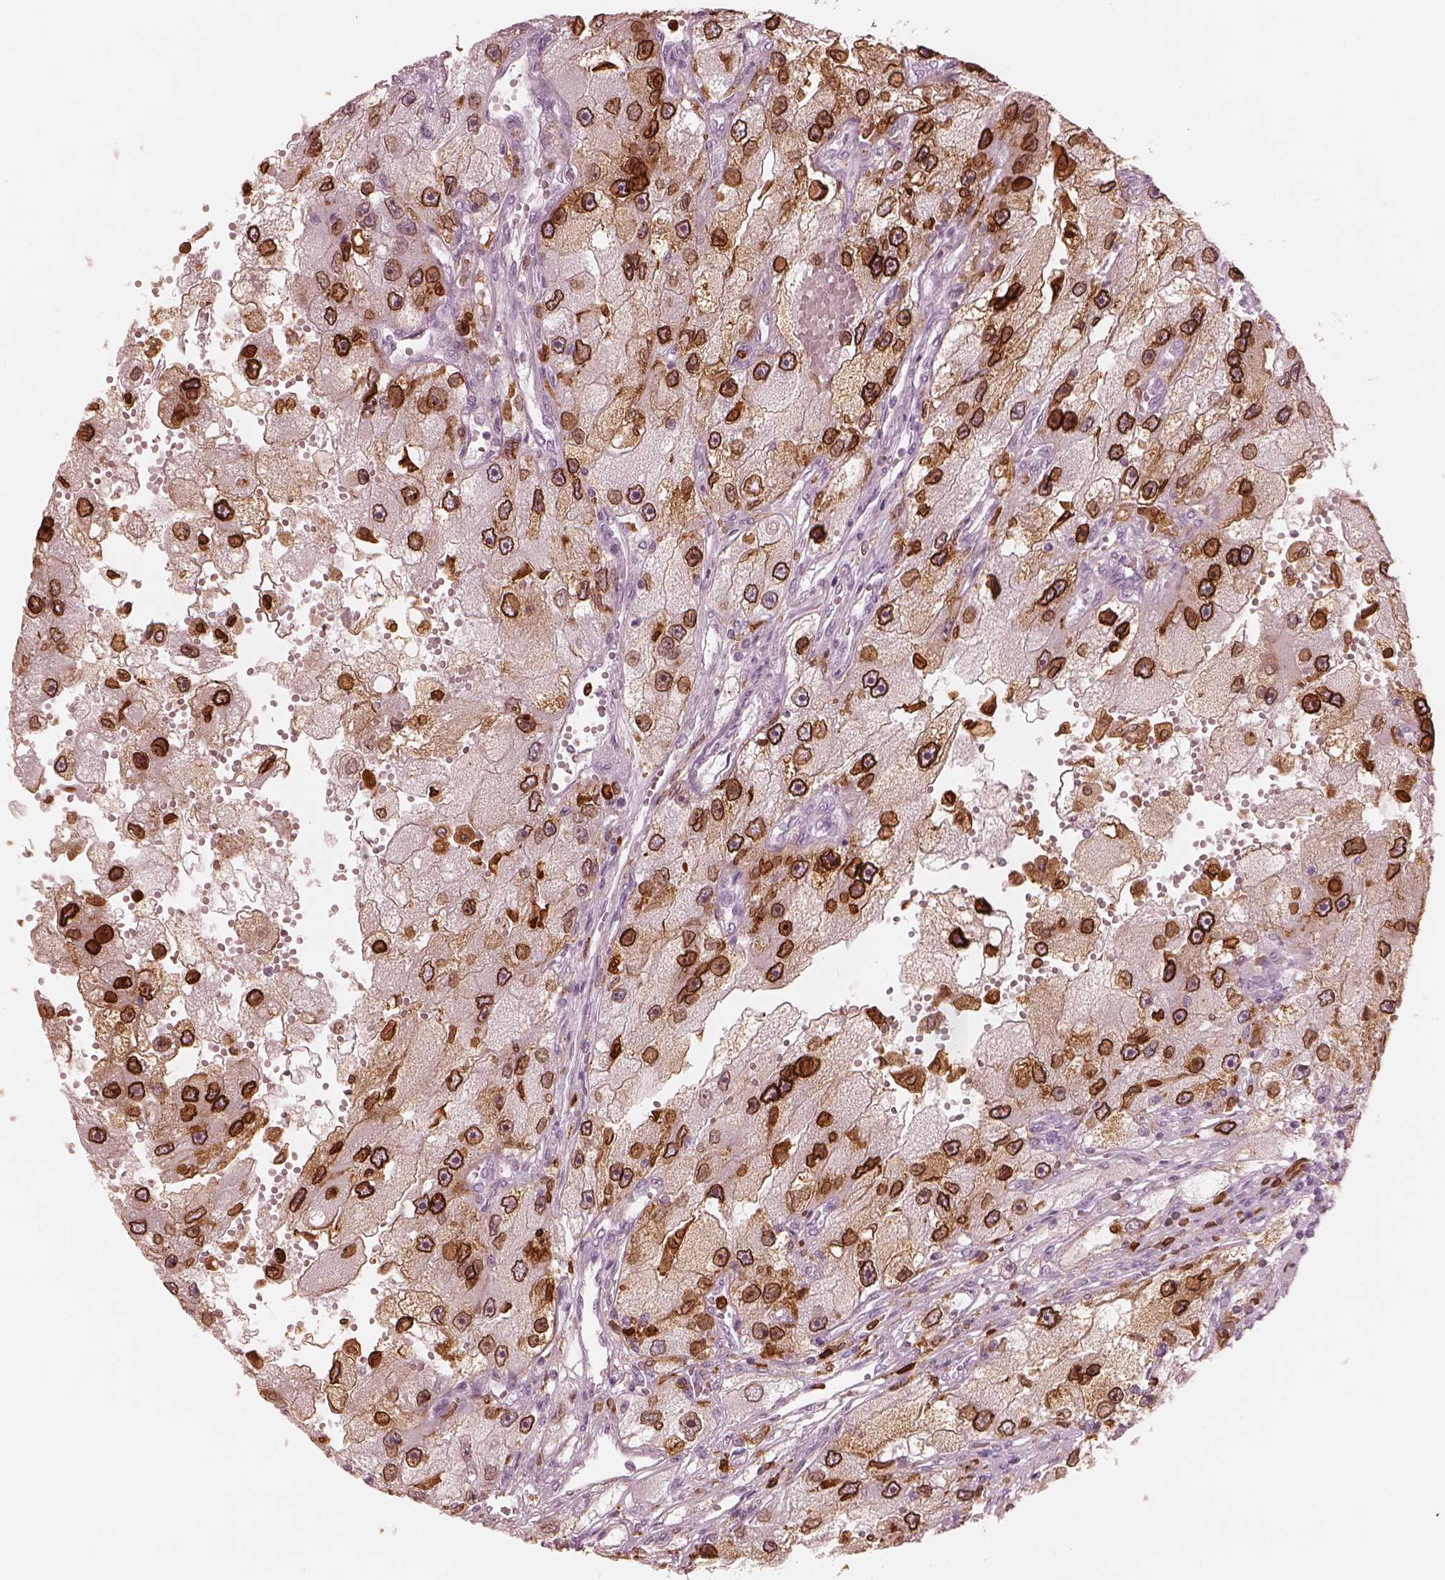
{"staining": {"intensity": "strong", "quantity": ">75%", "location": "cytoplasmic/membranous,nuclear"}, "tissue": "renal cancer", "cell_type": "Tumor cells", "image_type": "cancer", "snomed": [{"axis": "morphology", "description": "Adenocarcinoma, NOS"}, {"axis": "topography", "description": "Kidney"}], "caption": "Renal cancer tissue demonstrates strong cytoplasmic/membranous and nuclear expression in about >75% of tumor cells, visualized by immunohistochemistry.", "gene": "ALOX5", "patient": {"sex": "male", "age": 63}}